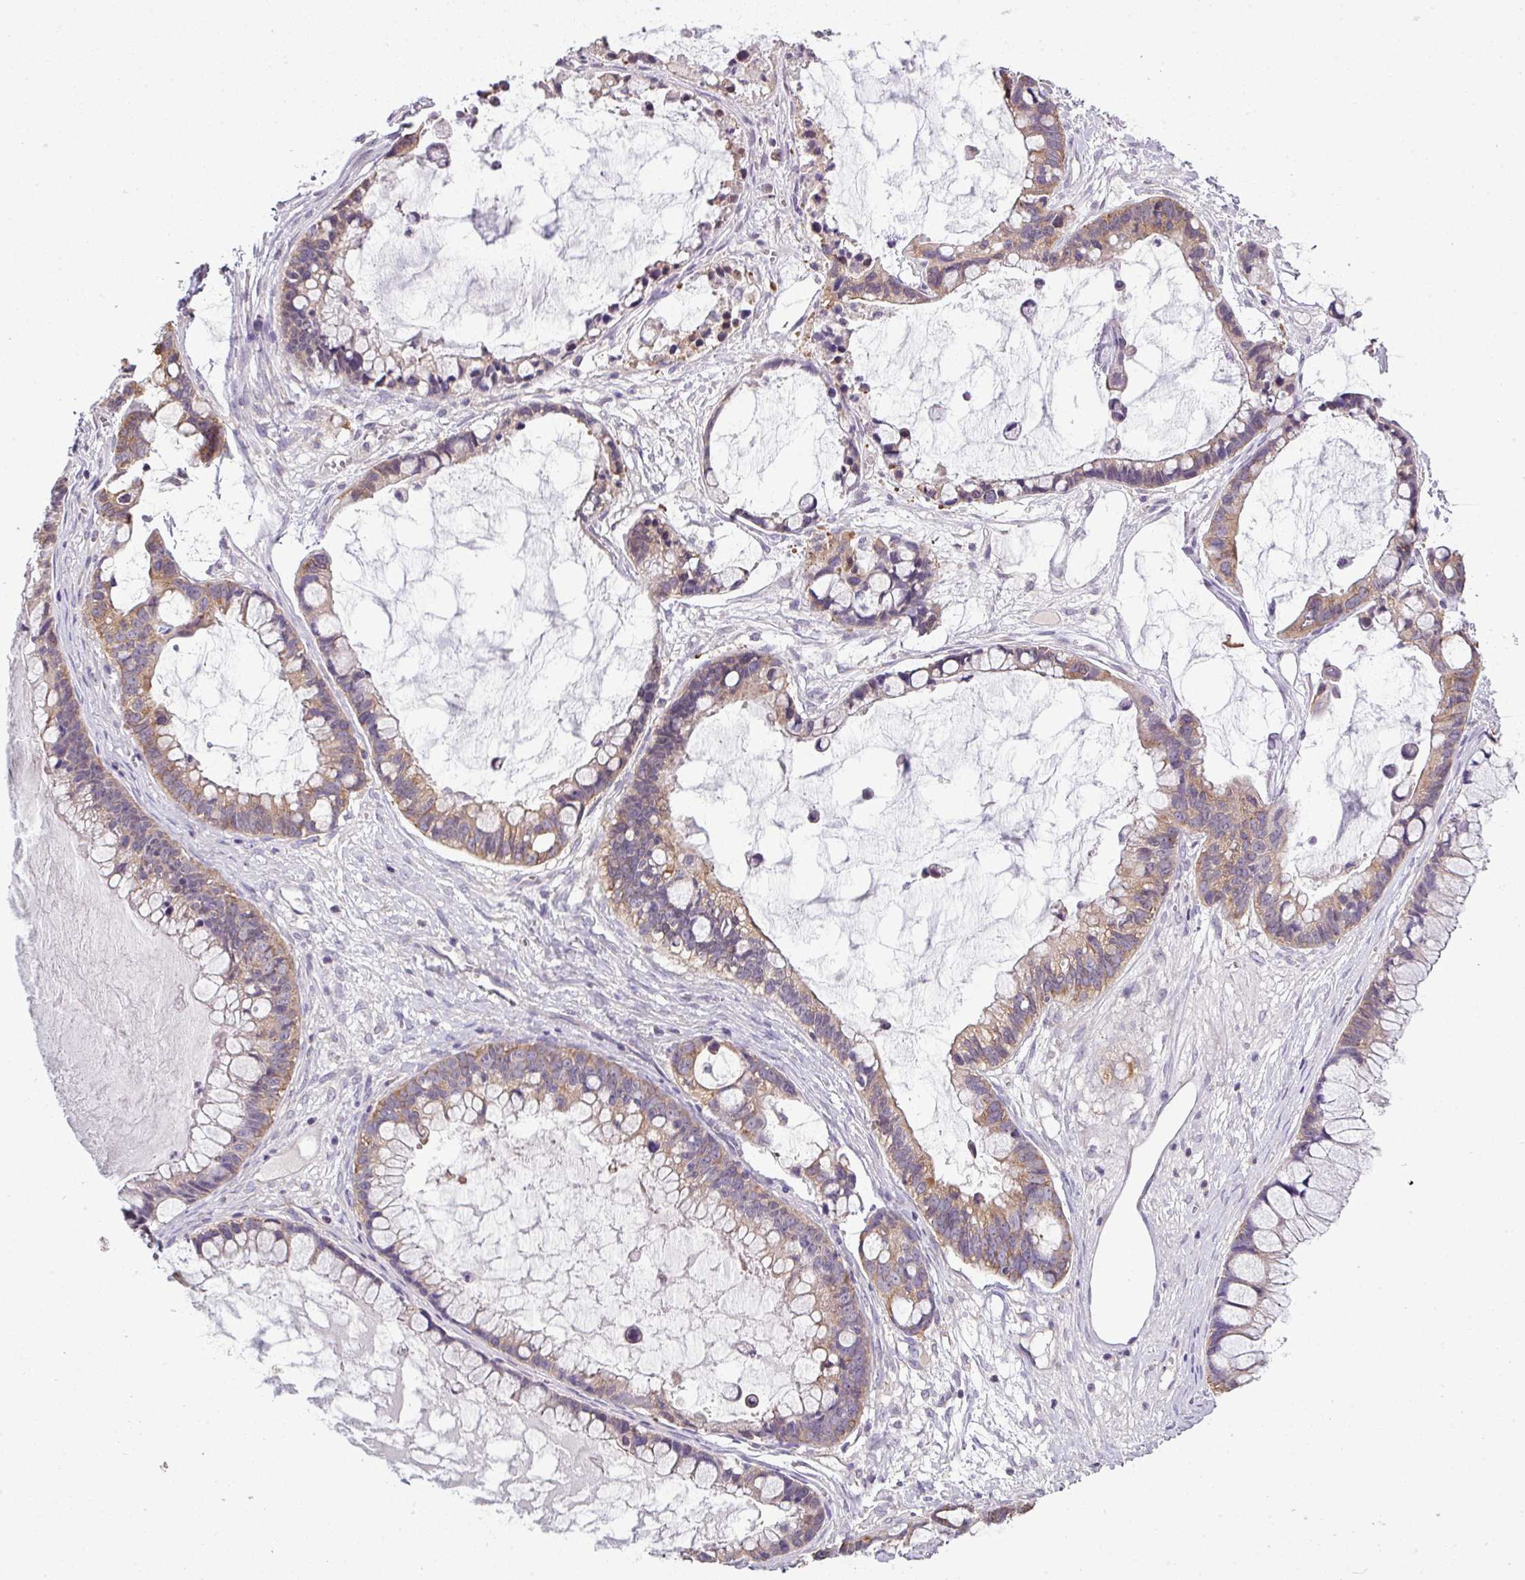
{"staining": {"intensity": "moderate", "quantity": "25%-75%", "location": "cytoplasmic/membranous"}, "tissue": "ovarian cancer", "cell_type": "Tumor cells", "image_type": "cancer", "snomed": [{"axis": "morphology", "description": "Cystadenocarcinoma, mucinous, NOS"}, {"axis": "topography", "description": "Ovary"}], "caption": "Tumor cells display medium levels of moderate cytoplasmic/membranous expression in approximately 25%-75% of cells in human ovarian cancer (mucinous cystadenocarcinoma).", "gene": "AGAP5", "patient": {"sex": "female", "age": 63}}